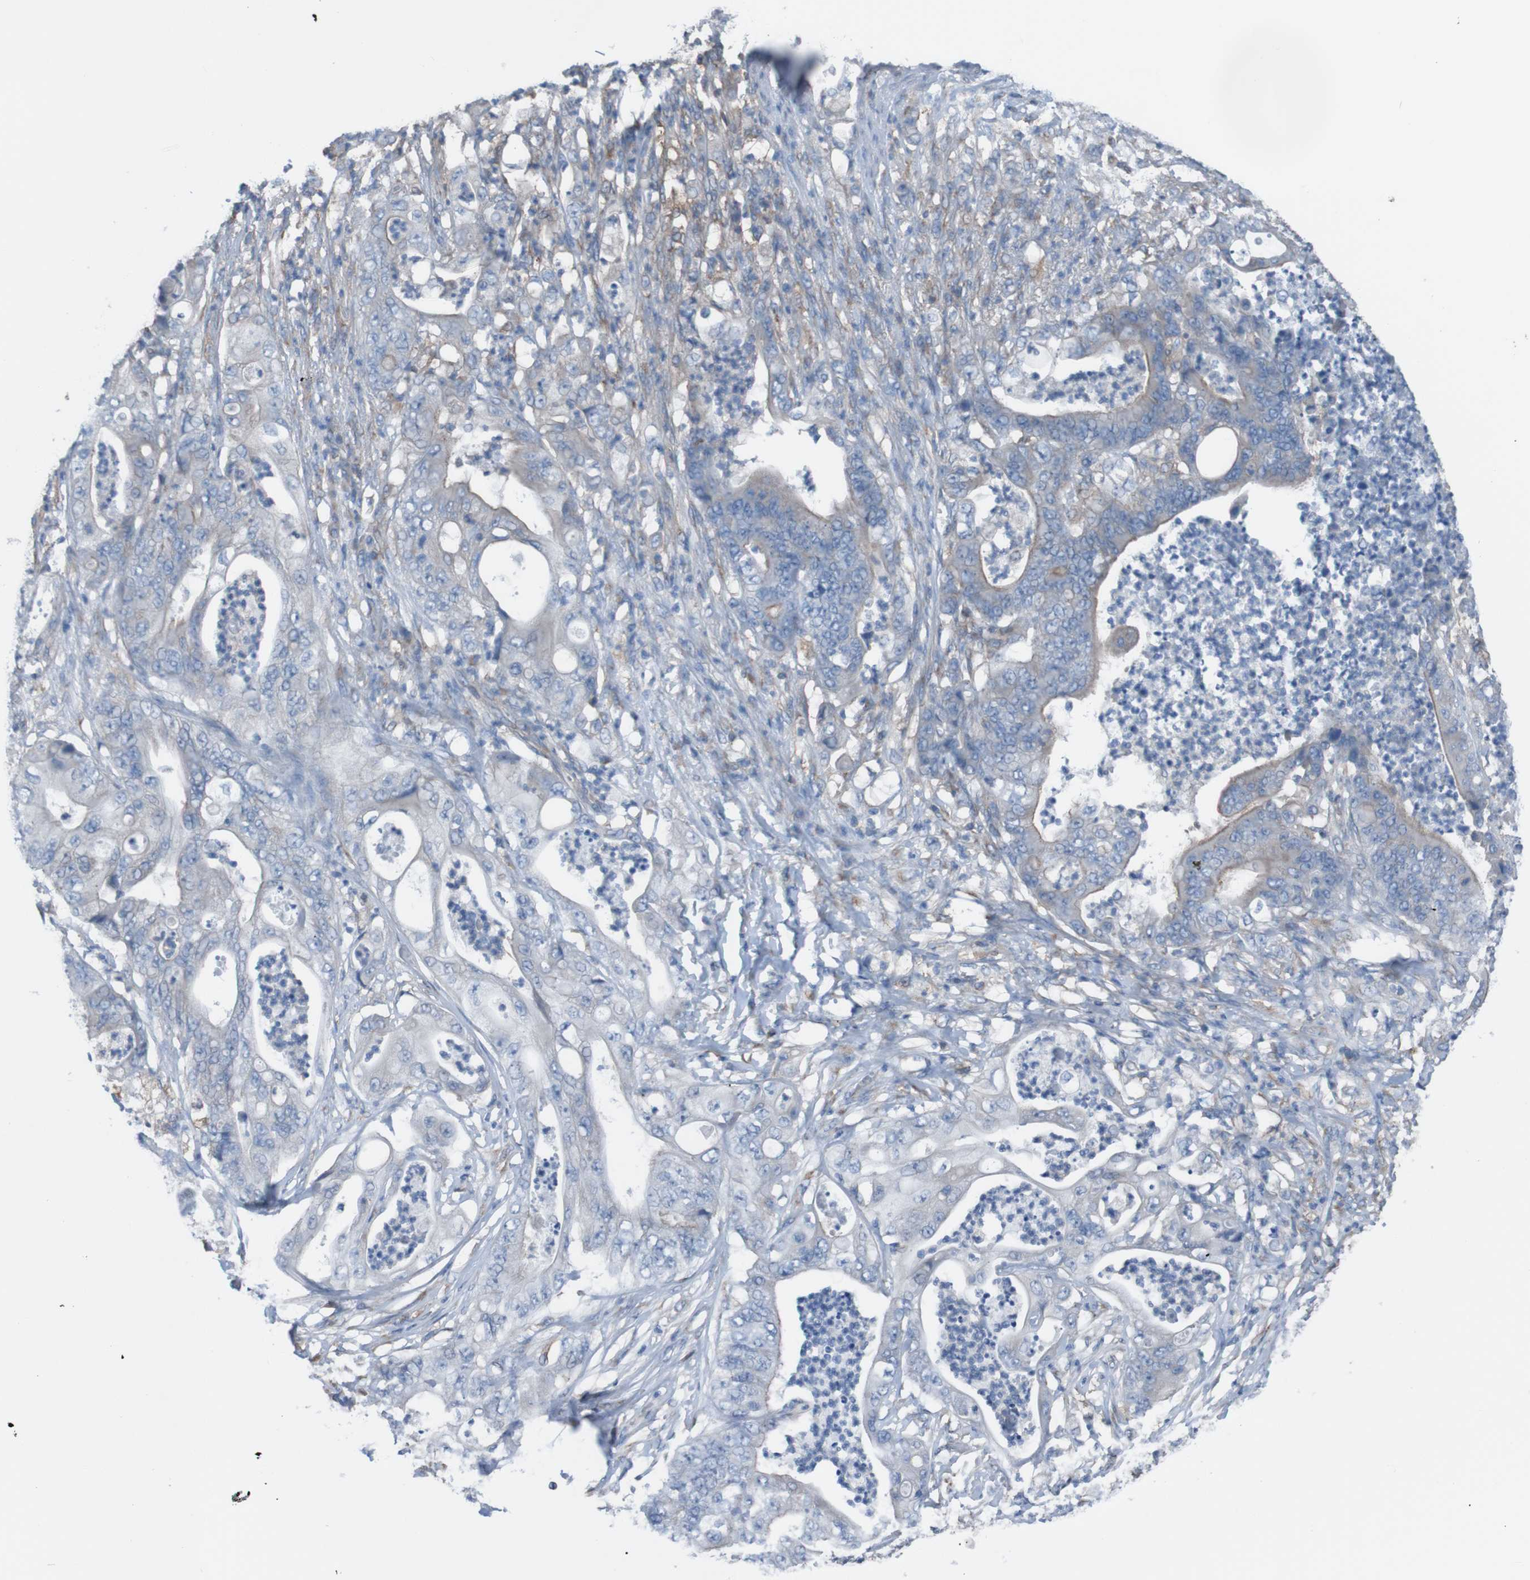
{"staining": {"intensity": "weak", "quantity": "<25%", "location": "cytoplasmic/membranous"}, "tissue": "stomach cancer", "cell_type": "Tumor cells", "image_type": "cancer", "snomed": [{"axis": "morphology", "description": "Adenocarcinoma, NOS"}, {"axis": "topography", "description": "Stomach"}], "caption": "Adenocarcinoma (stomach) stained for a protein using immunohistochemistry (IHC) reveals no expression tumor cells.", "gene": "MINAR1", "patient": {"sex": "female", "age": 73}}